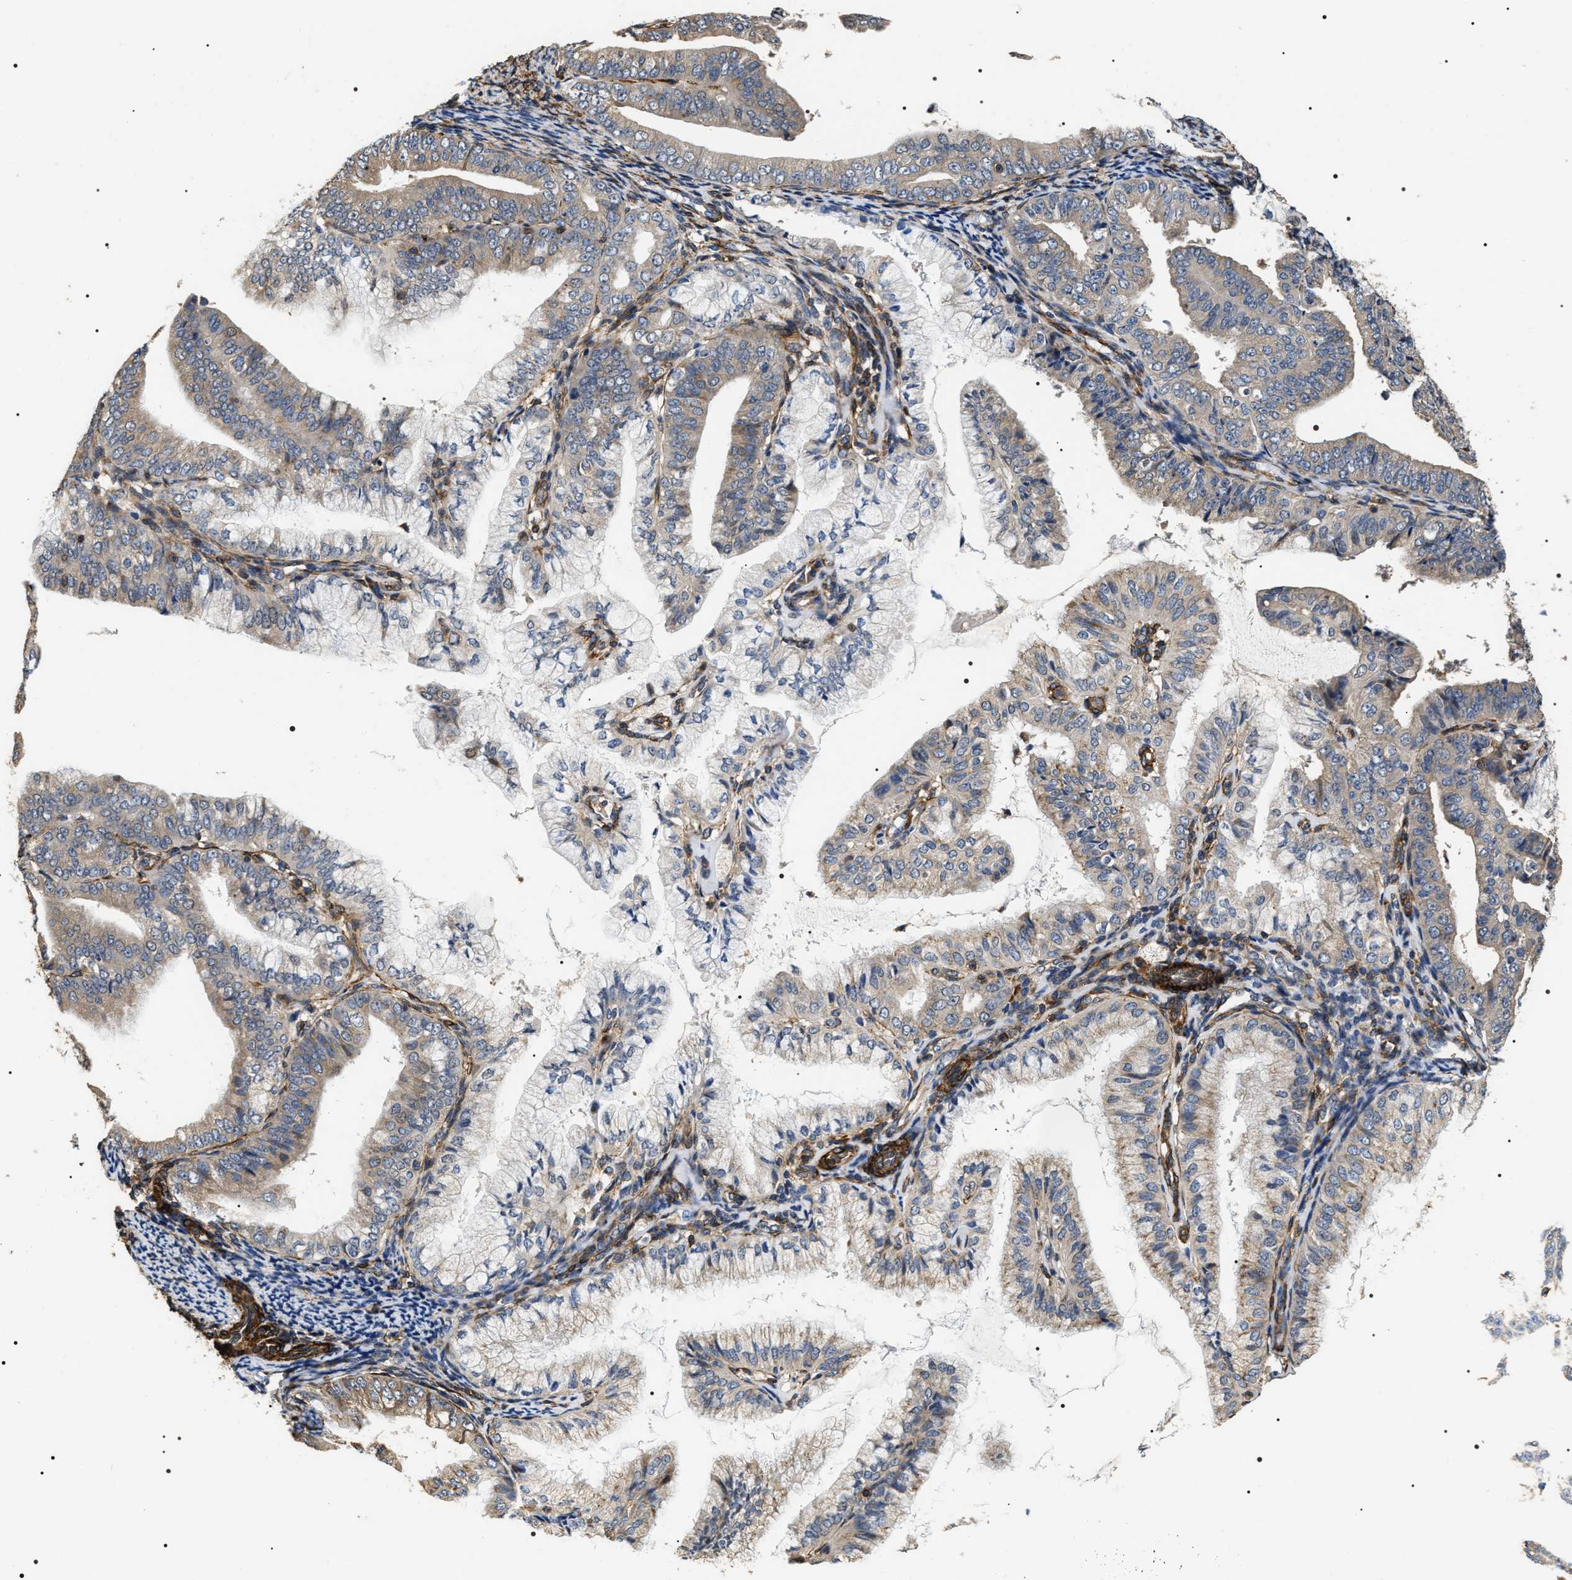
{"staining": {"intensity": "weak", "quantity": "<25%", "location": "cytoplasmic/membranous"}, "tissue": "endometrial cancer", "cell_type": "Tumor cells", "image_type": "cancer", "snomed": [{"axis": "morphology", "description": "Adenocarcinoma, NOS"}, {"axis": "topography", "description": "Endometrium"}], "caption": "An image of human endometrial adenocarcinoma is negative for staining in tumor cells.", "gene": "ZC3HAV1L", "patient": {"sex": "female", "age": 63}}